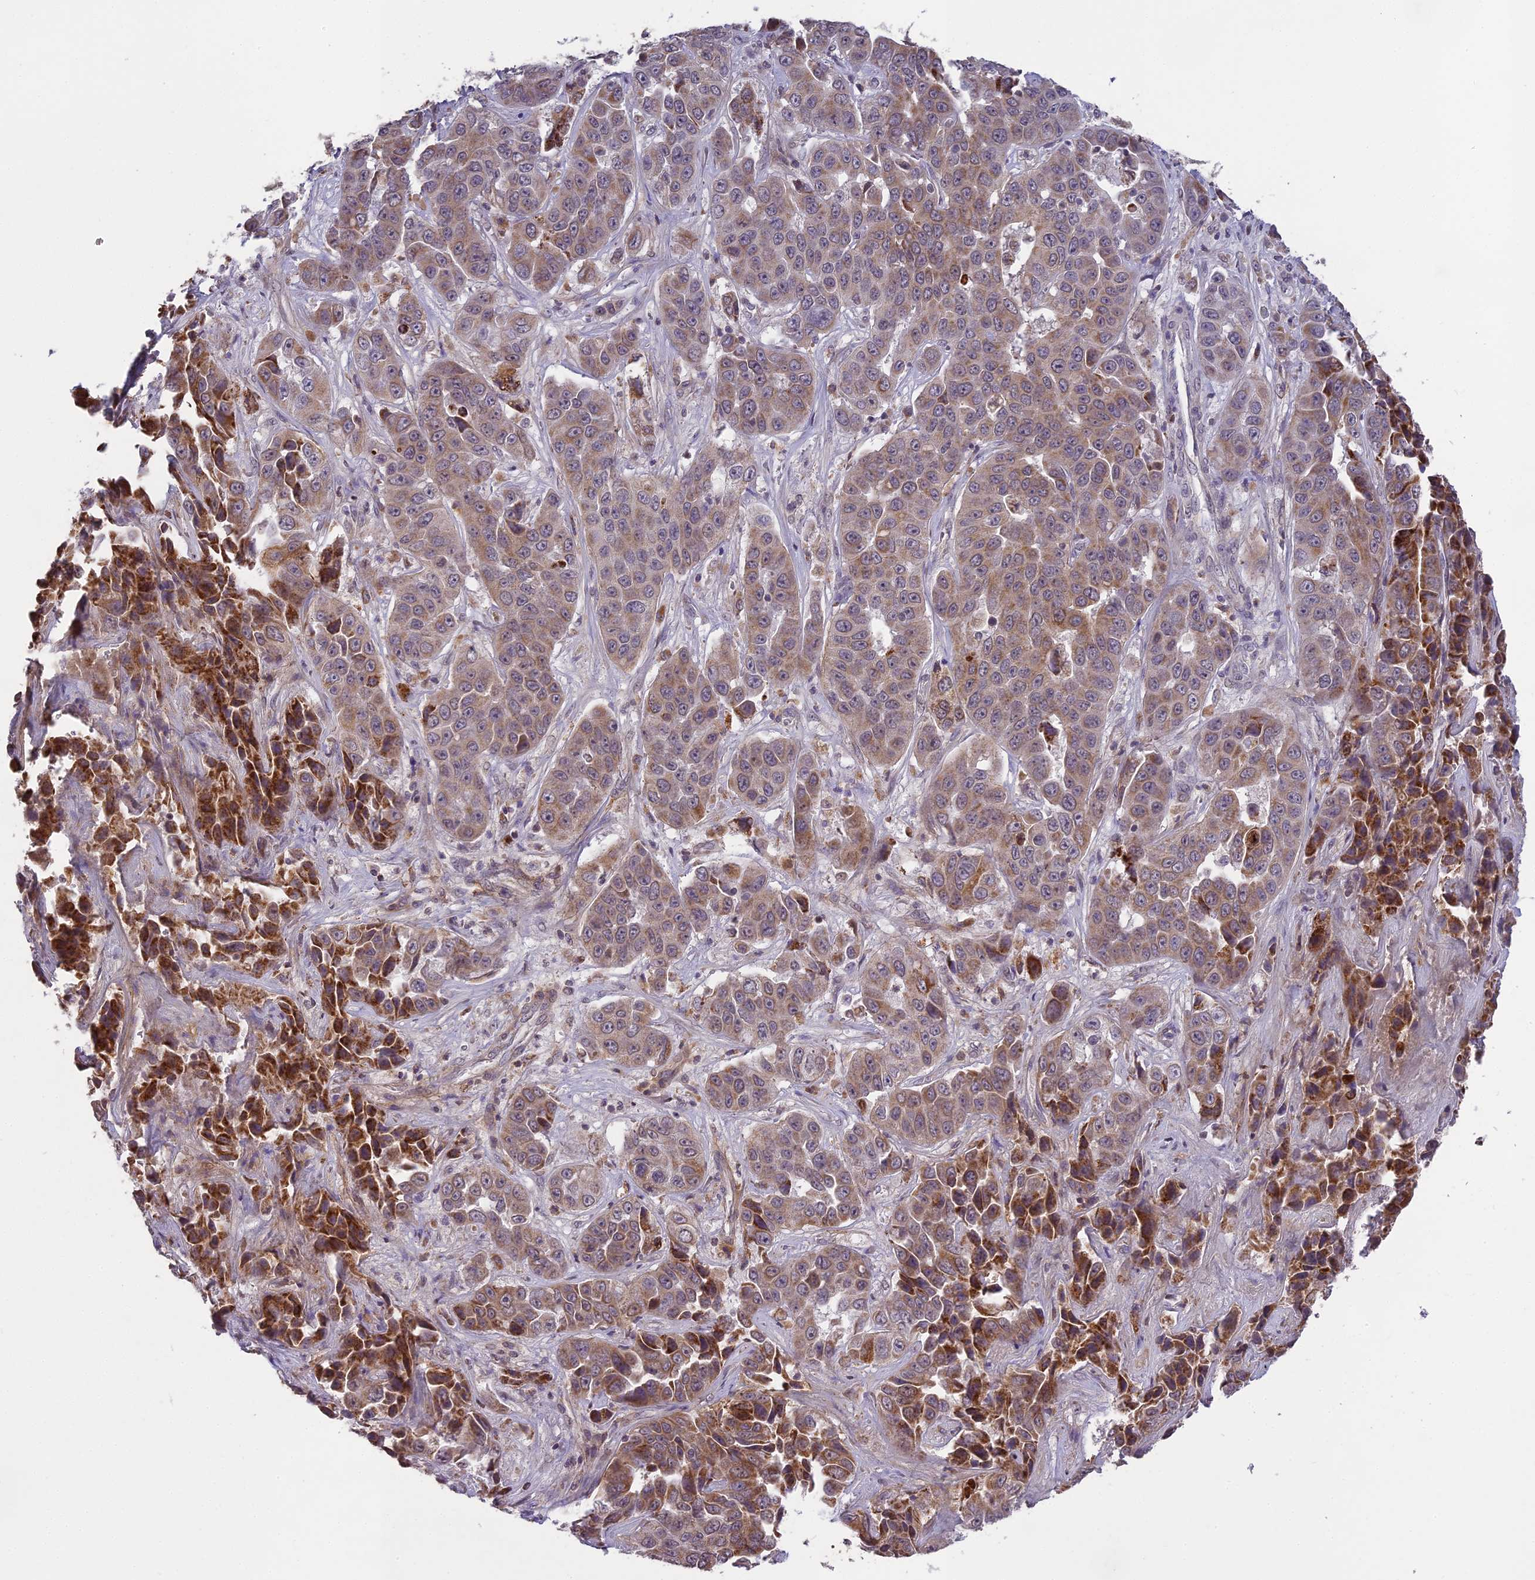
{"staining": {"intensity": "moderate", "quantity": ">75%", "location": "cytoplasmic/membranous"}, "tissue": "liver cancer", "cell_type": "Tumor cells", "image_type": "cancer", "snomed": [{"axis": "morphology", "description": "Cholangiocarcinoma"}, {"axis": "topography", "description": "Liver"}], "caption": "The micrograph shows staining of liver cancer, revealing moderate cytoplasmic/membranous protein staining (brown color) within tumor cells. (Stains: DAB in brown, nuclei in blue, Microscopy: brightfield microscopy at high magnification).", "gene": "ERG28", "patient": {"sex": "female", "age": 52}}